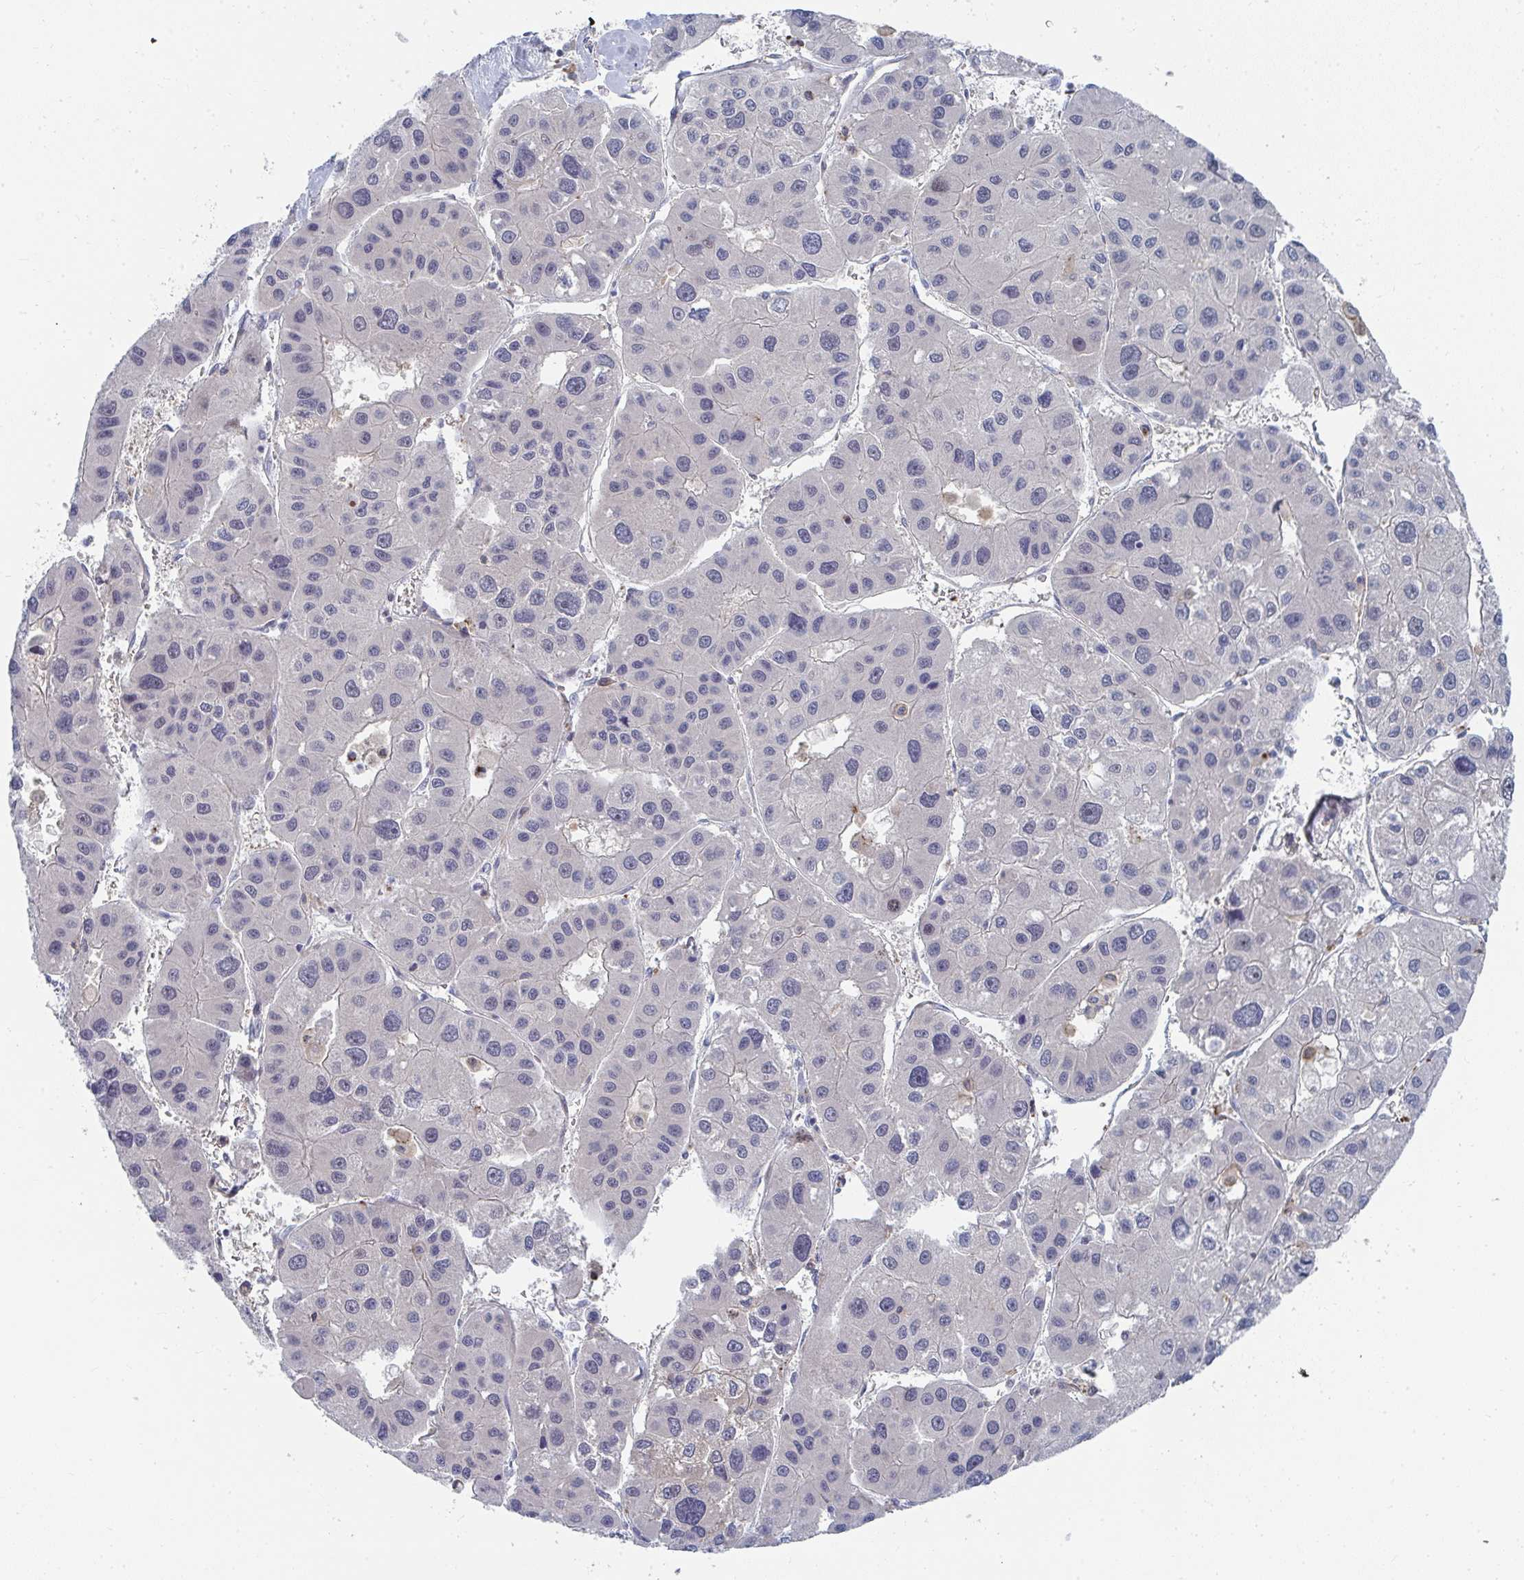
{"staining": {"intensity": "negative", "quantity": "none", "location": "none"}, "tissue": "liver cancer", "cell_type": "Tumor cells", "image_type": "cancer", "snomed": [{"axis": "morphology", "description": "Carcinoma, Hepatocellular, NOS"}, {"axis": "topography", "description": "Liver"}], "caption": "Human hepatocellular carcinoma (liver) stained for a protein using immunohistochemistry (IHC) reveals no positivity in tumor cells.", "gene": "PSMG1", "patient": {"sex": "male", "age": 73}}